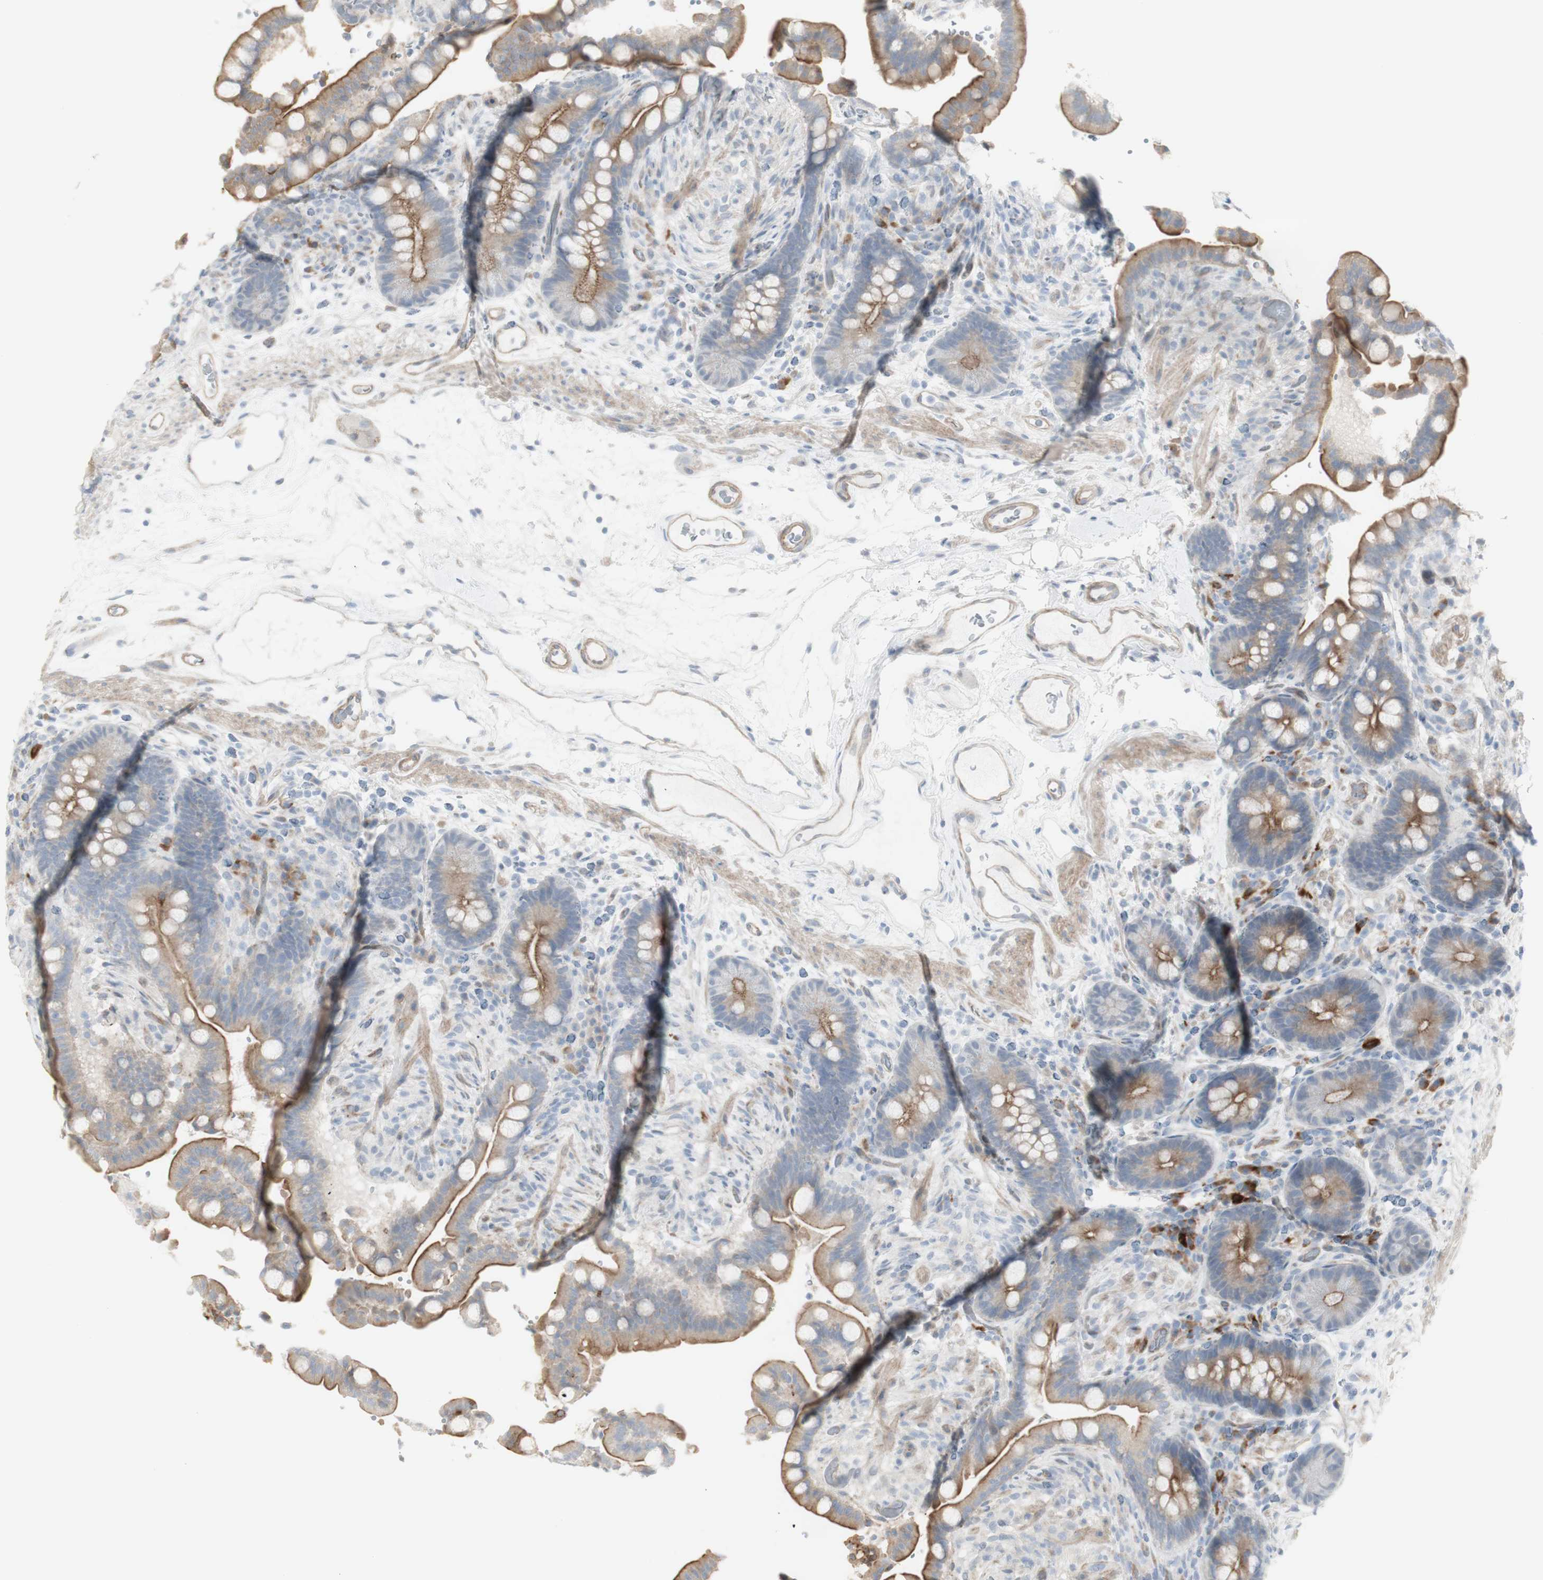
{"staining": {"intensity": "weak", "quantity": "25%-75%", "location": "cytoplasmic/membranous"}, "tissue": "colon", "cell_type": "Endothelial cells", "image_type": "normal", "snomed": [{"axis": "morphology", "description": "Normal tissue, NOS"}, {"axis": "topography", "description": "Colon"}], "caption": "Immunohistochemical staining of unremarkable colon demonstrates 25%-75% levels of weak cytoplasmic/membranous protein staining in approximately 25%-75% of endothelial cells.", "gene": "NDST4", "patient": {"sex": "male", "age": 73}}